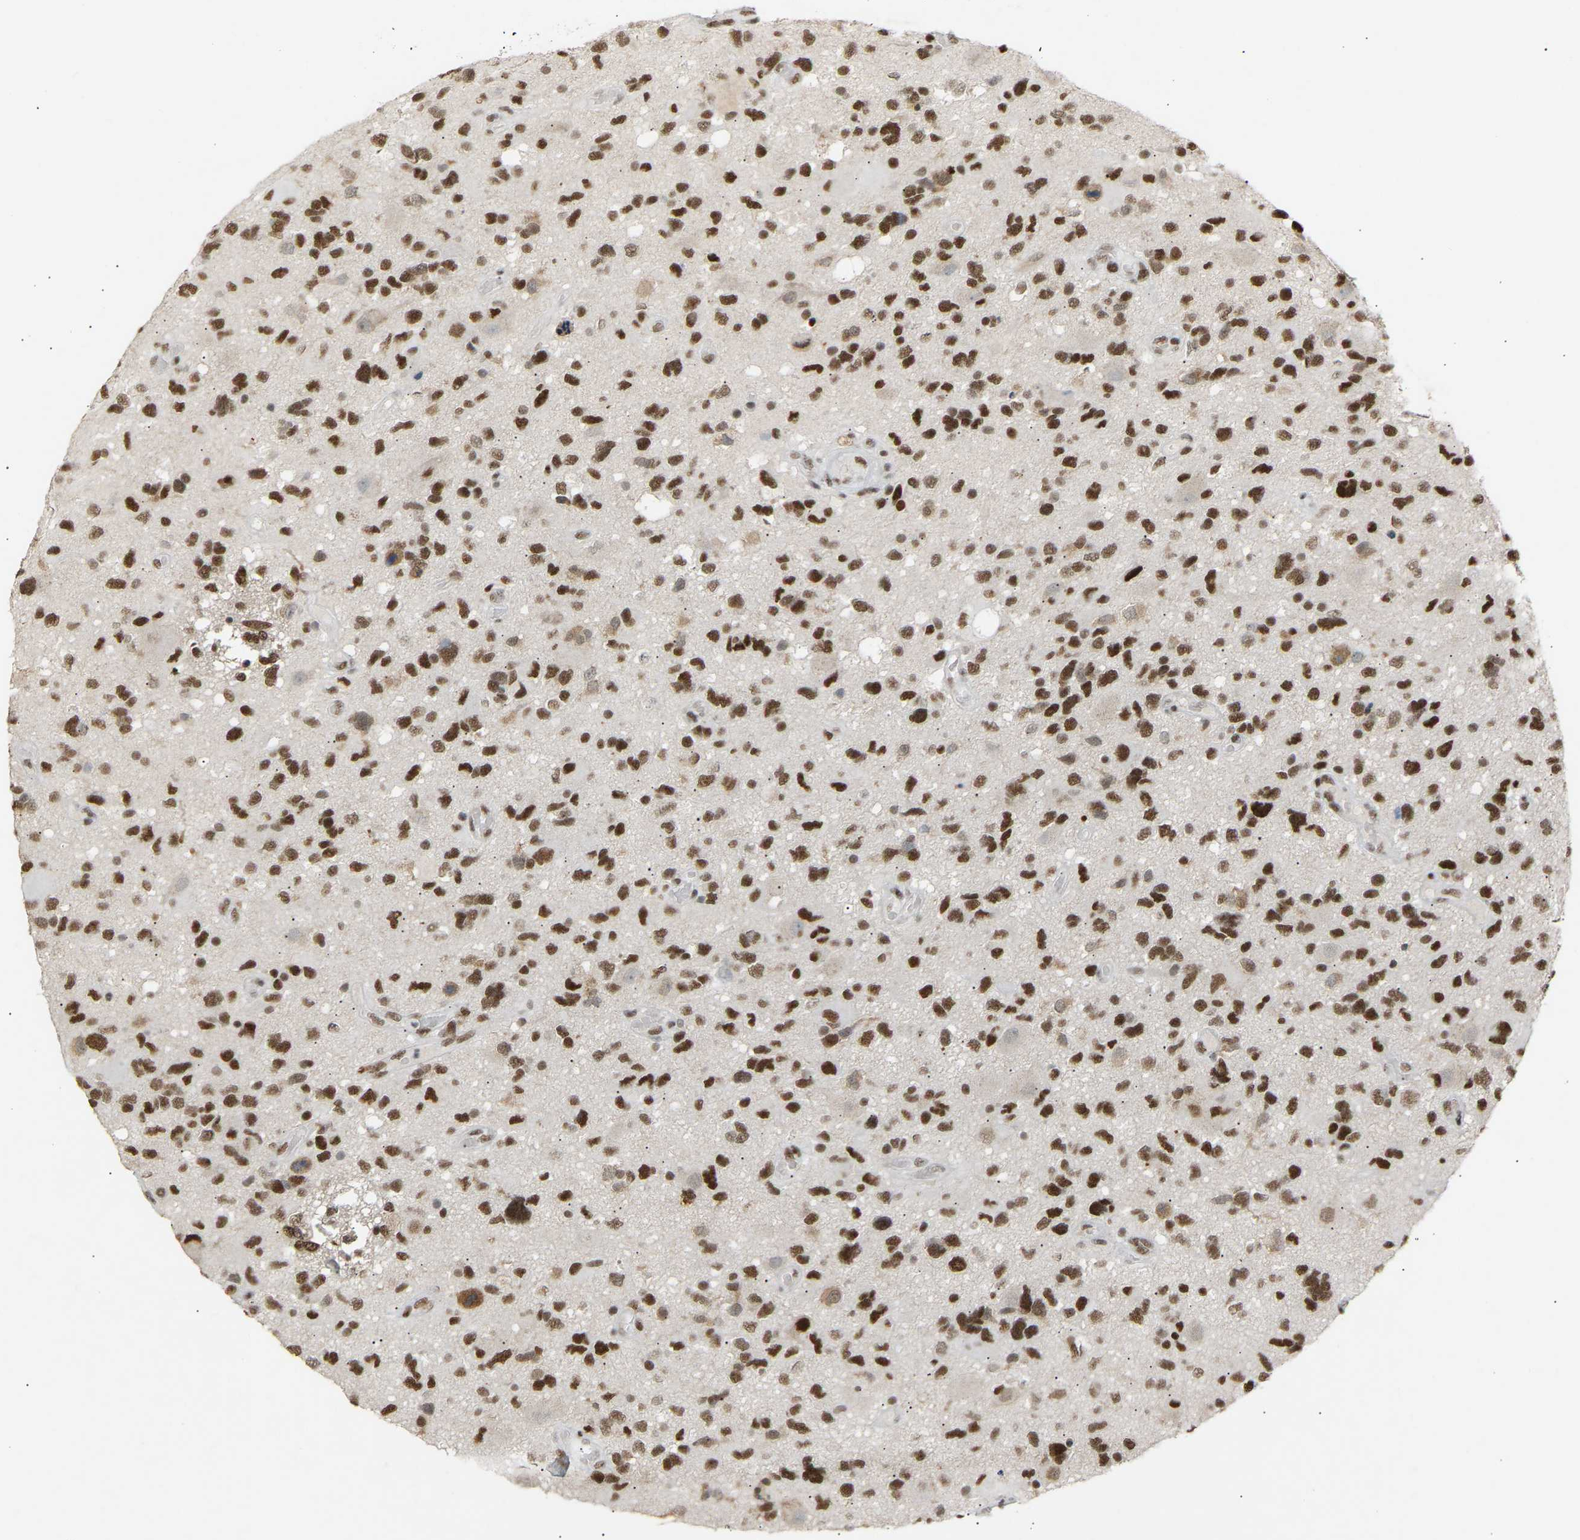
{"staining": {"intensity": "strong", "quantity": ">75%", "location": "nuclear"}, "tissue": "glioma", "cell_type": "Tumor cells", "image_type": "cancer", "snomed": [{"axis": "morphology", "description": "Glioma, malignant, High grade"}, {"axis": "topography", "description": "Brain"}], "caption": "Glioma stained for a protein (brown) reveals strong nuclear positive staining in approximately >75% of tumor cells.", "gene": "NELFB", "patient": {"sex": "male", "age": 33}}